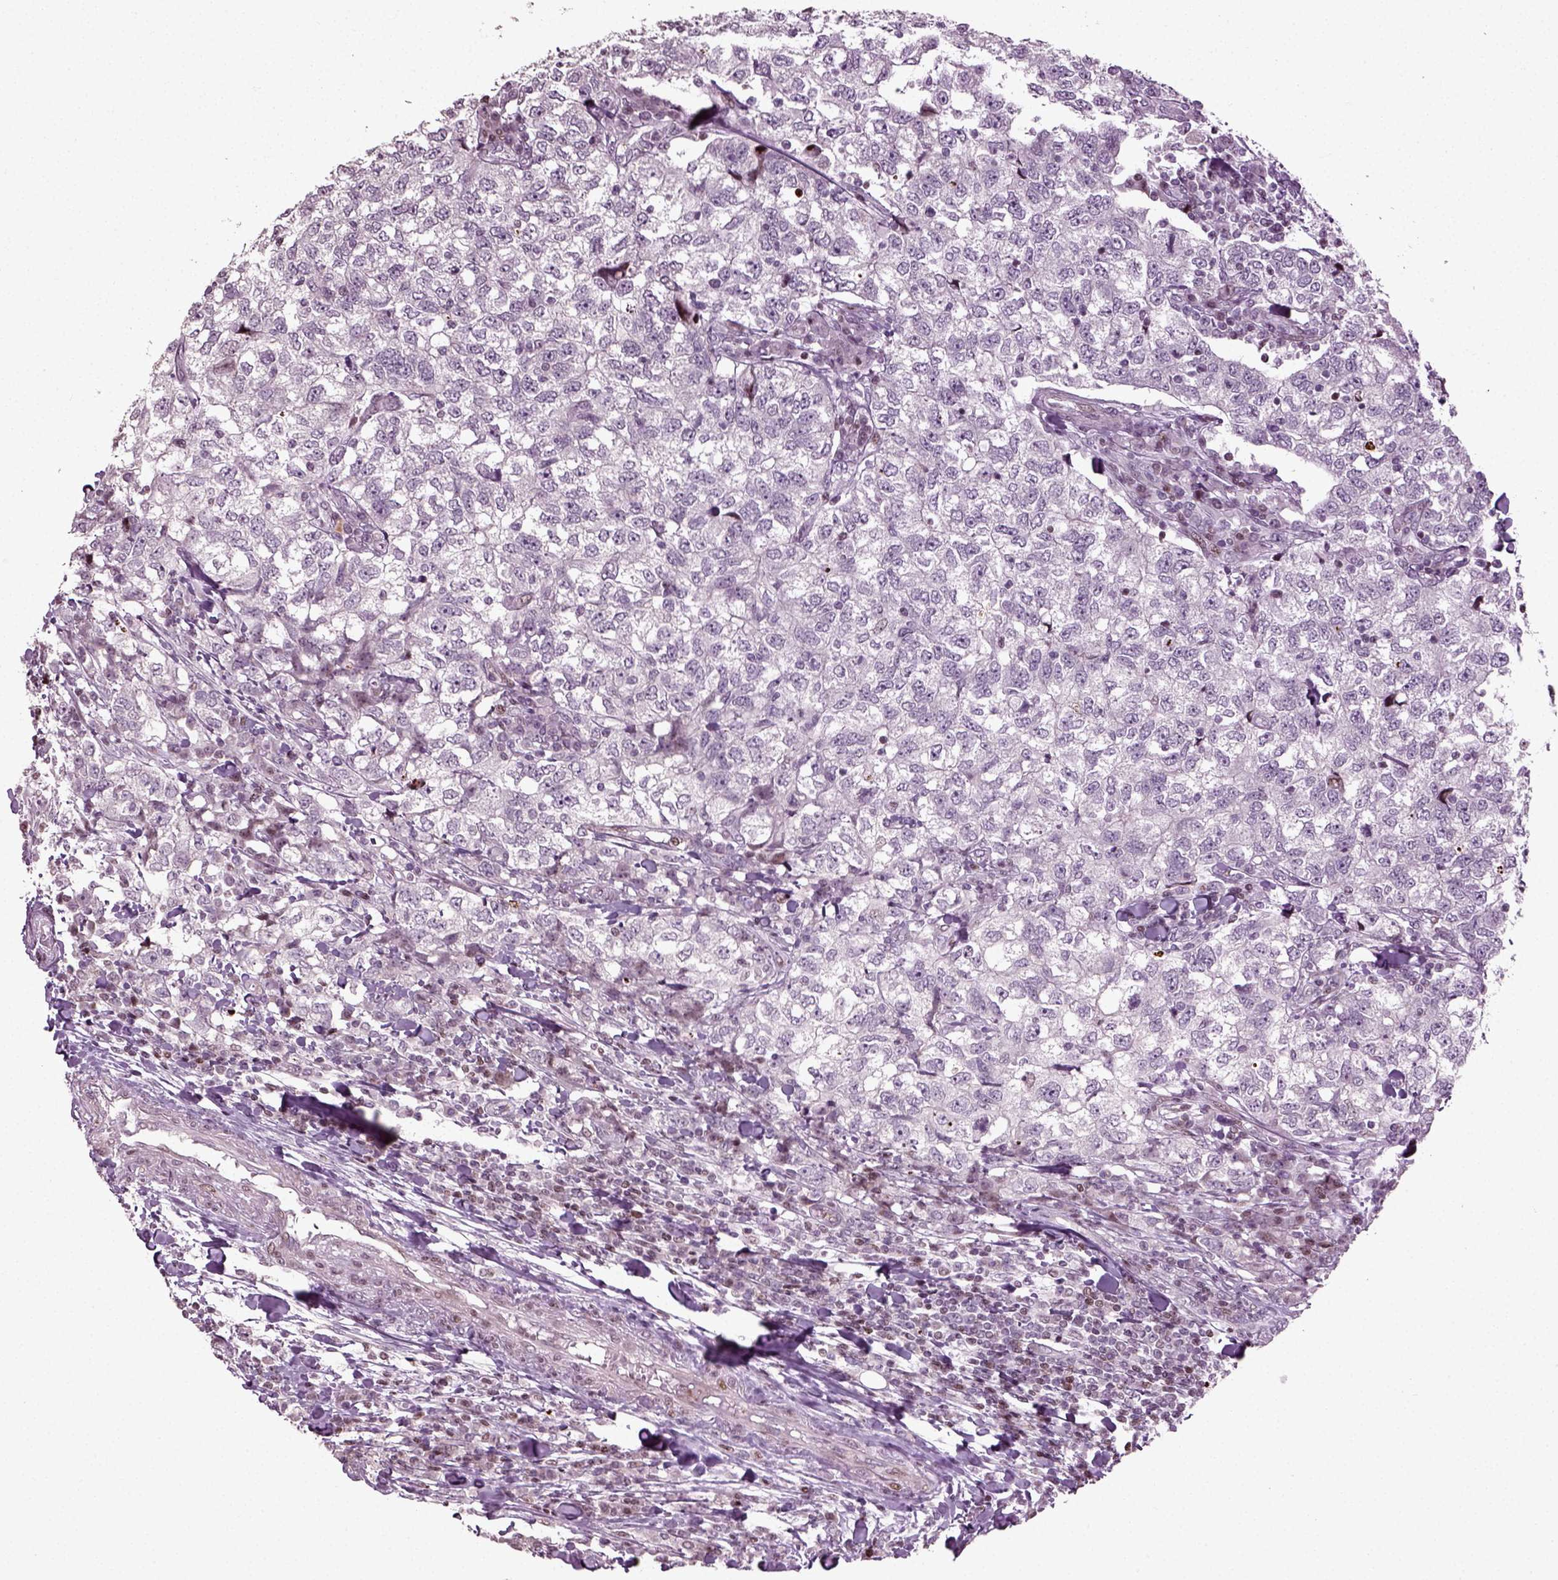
{"staining": {"intensity": "negative", "quantity": "none", "location": "none"}, "tissue": "breast cancer", "cell_type": "Tumor cells", "image_type": "cancer", "snomed": [{"axis": "morphology", "description": "Duct carcinoma"}, {"axis": "topography", "description": "Breast"}], "caption": "Protein analysis of breast intraductal carcinoma reveals no significant staining in tumor cells.", "gene": "HEYL", "patient": {"sex": "female", "age": 30}}